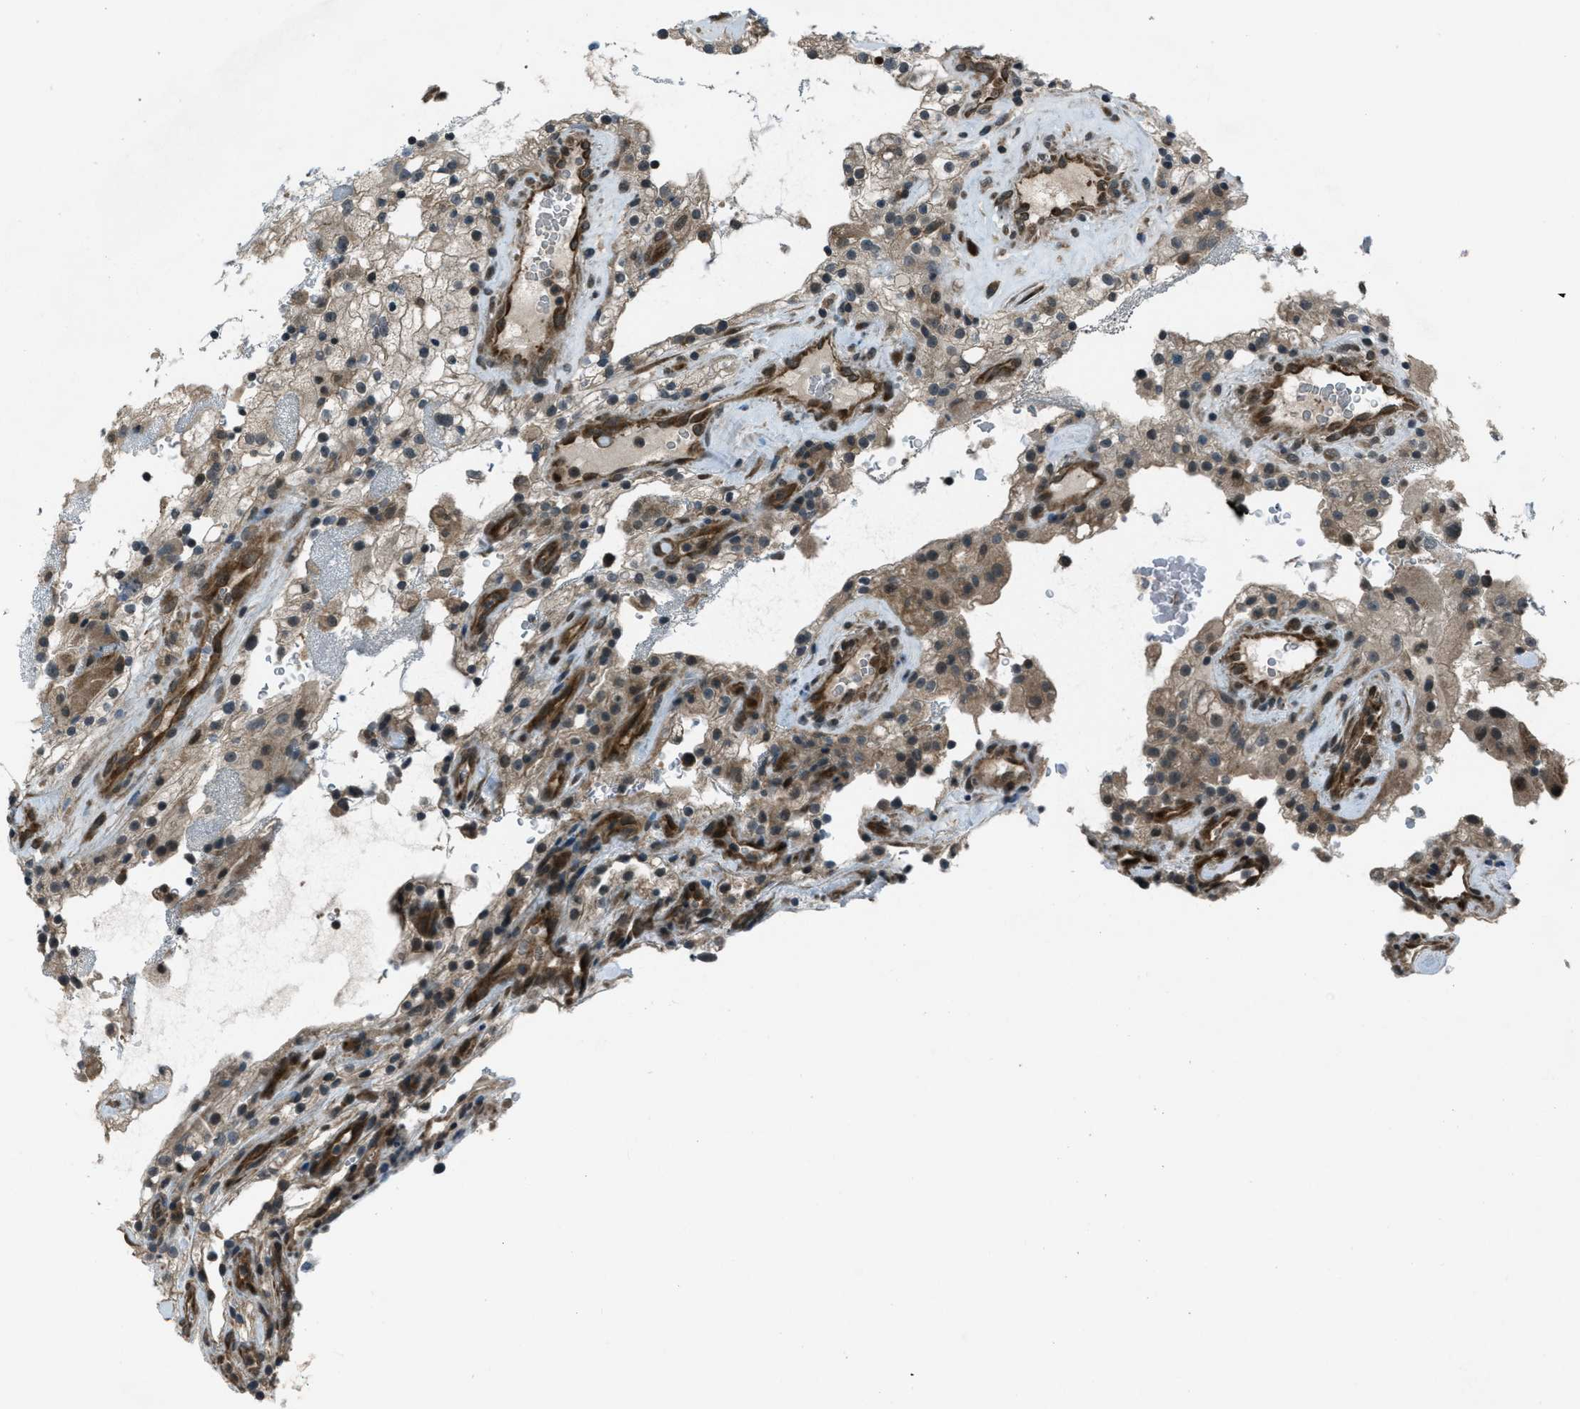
{"staining": {"intensity": "weak", "quantity": ">75%", "location": "cytoplasmic/membranous"}, "tissue": "renal cancer", "cell_type": "Tumor cells", "image_type": "cancer", "snomed": [{"axis": "morphology", "description": "Adenocarcinoma, NOS"}, {"axis": "topography", "description": "Kidney"}], "caption": "Renal cancer was stained to show a protein in brown. There is low levels of weak cytoplasmic/membranous positivity in about >75% of tumor cells.", "gene": "ASAP2", "patient": {"sex": "female", "age": 52}}